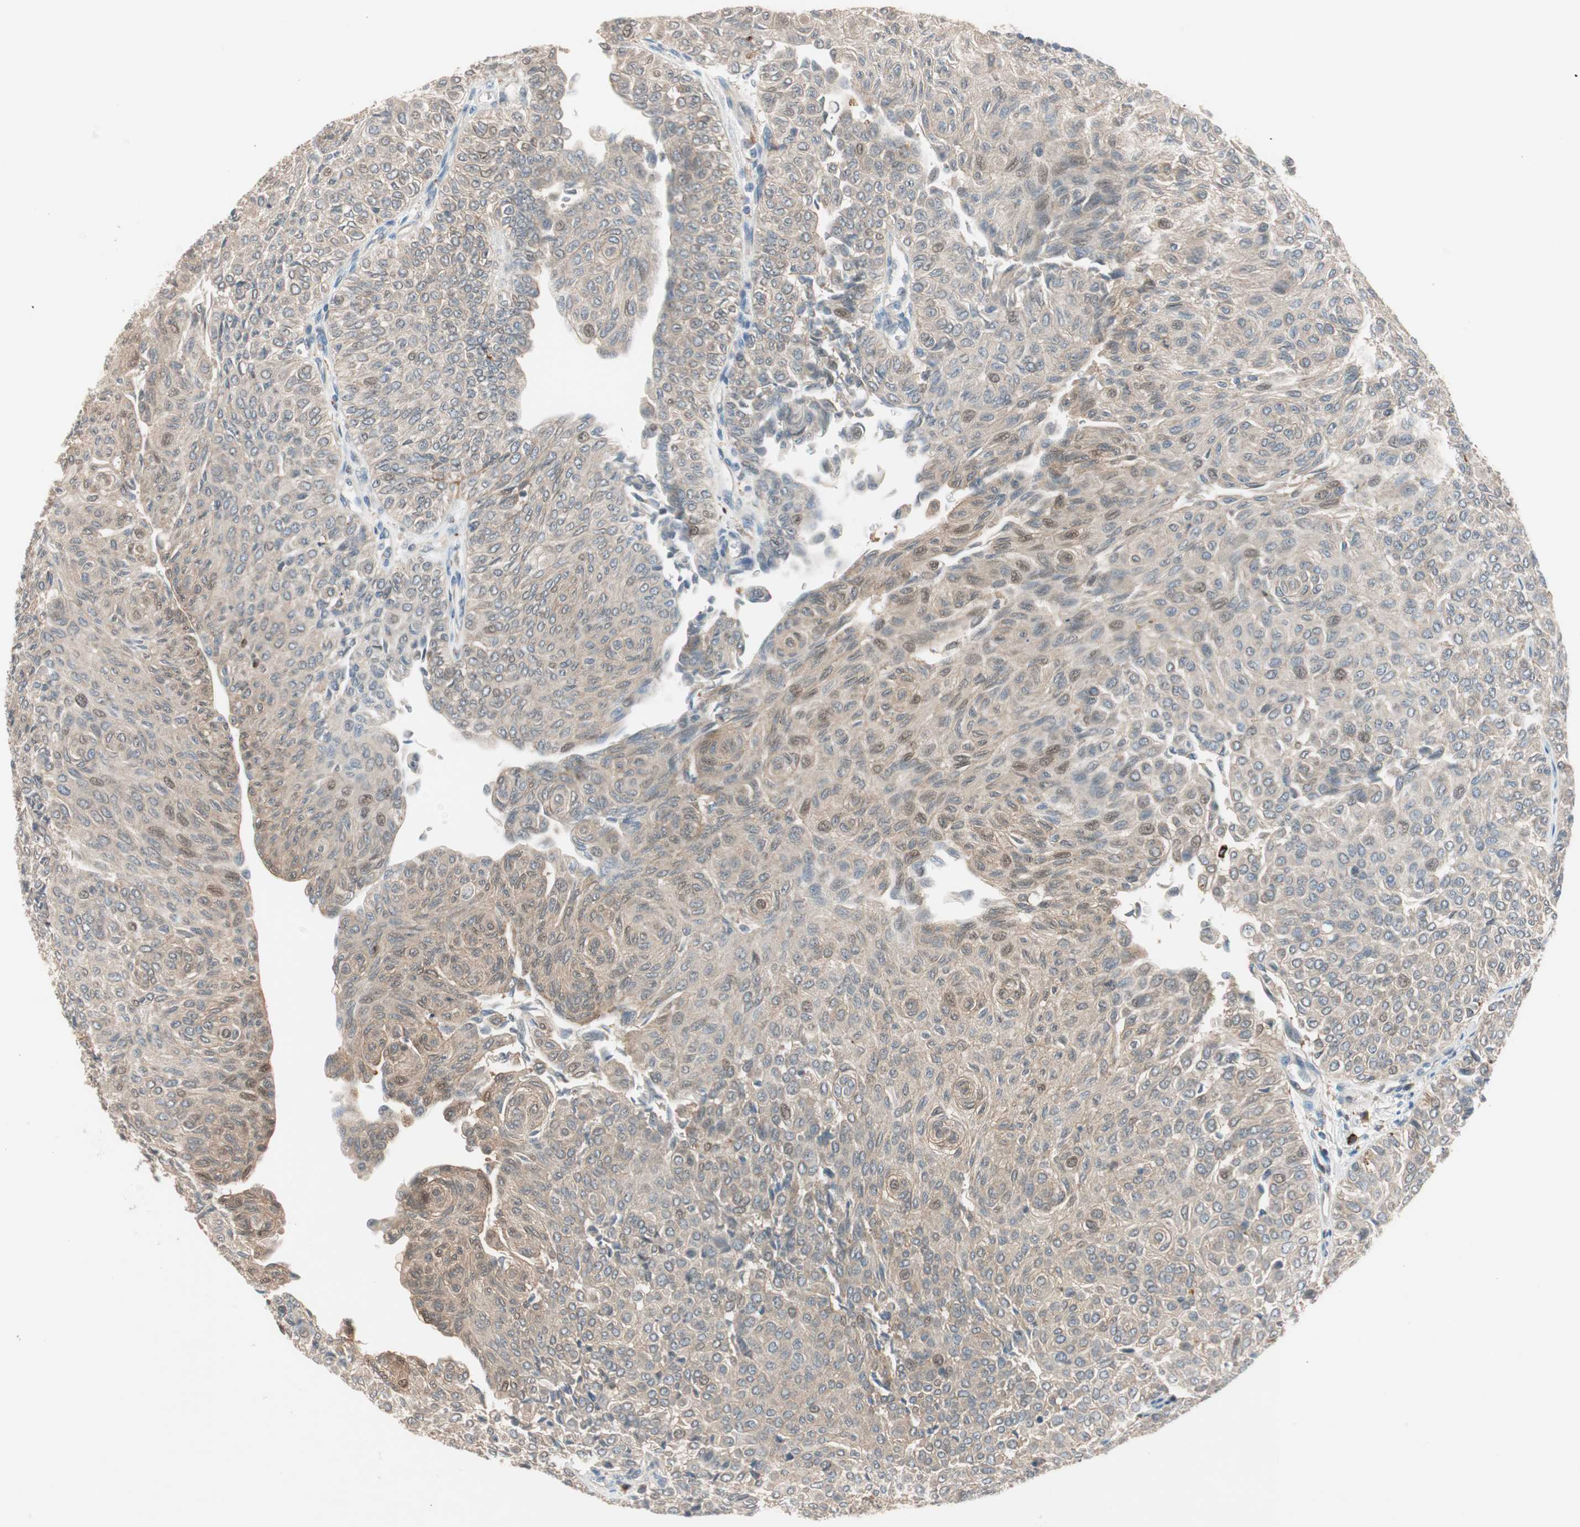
{"staining": {"intensity": "weak", "quantity": "25%-75%", "location": "cytoplasmic/membranous"}, "tissue": "urothelial cancer", "cell_type": "Tumor cells", "image_type": "cancer", "snomed": [{"axis": "morphology", "description": "Urothelial carcinoma, Low grade"}, {"axis": "topography", "description": "Urinary bladder"}], "caption": "Low-grade urothelial carcinoma was stained to show a protein in brown. There is low levels of weak cytoplasmic/membranous staining in approximately 25%-75% of tumor cells. Nuclei are stained in blue.", "gene": "PIK3R3", "patient": {"sex": "male", "age": 78}}